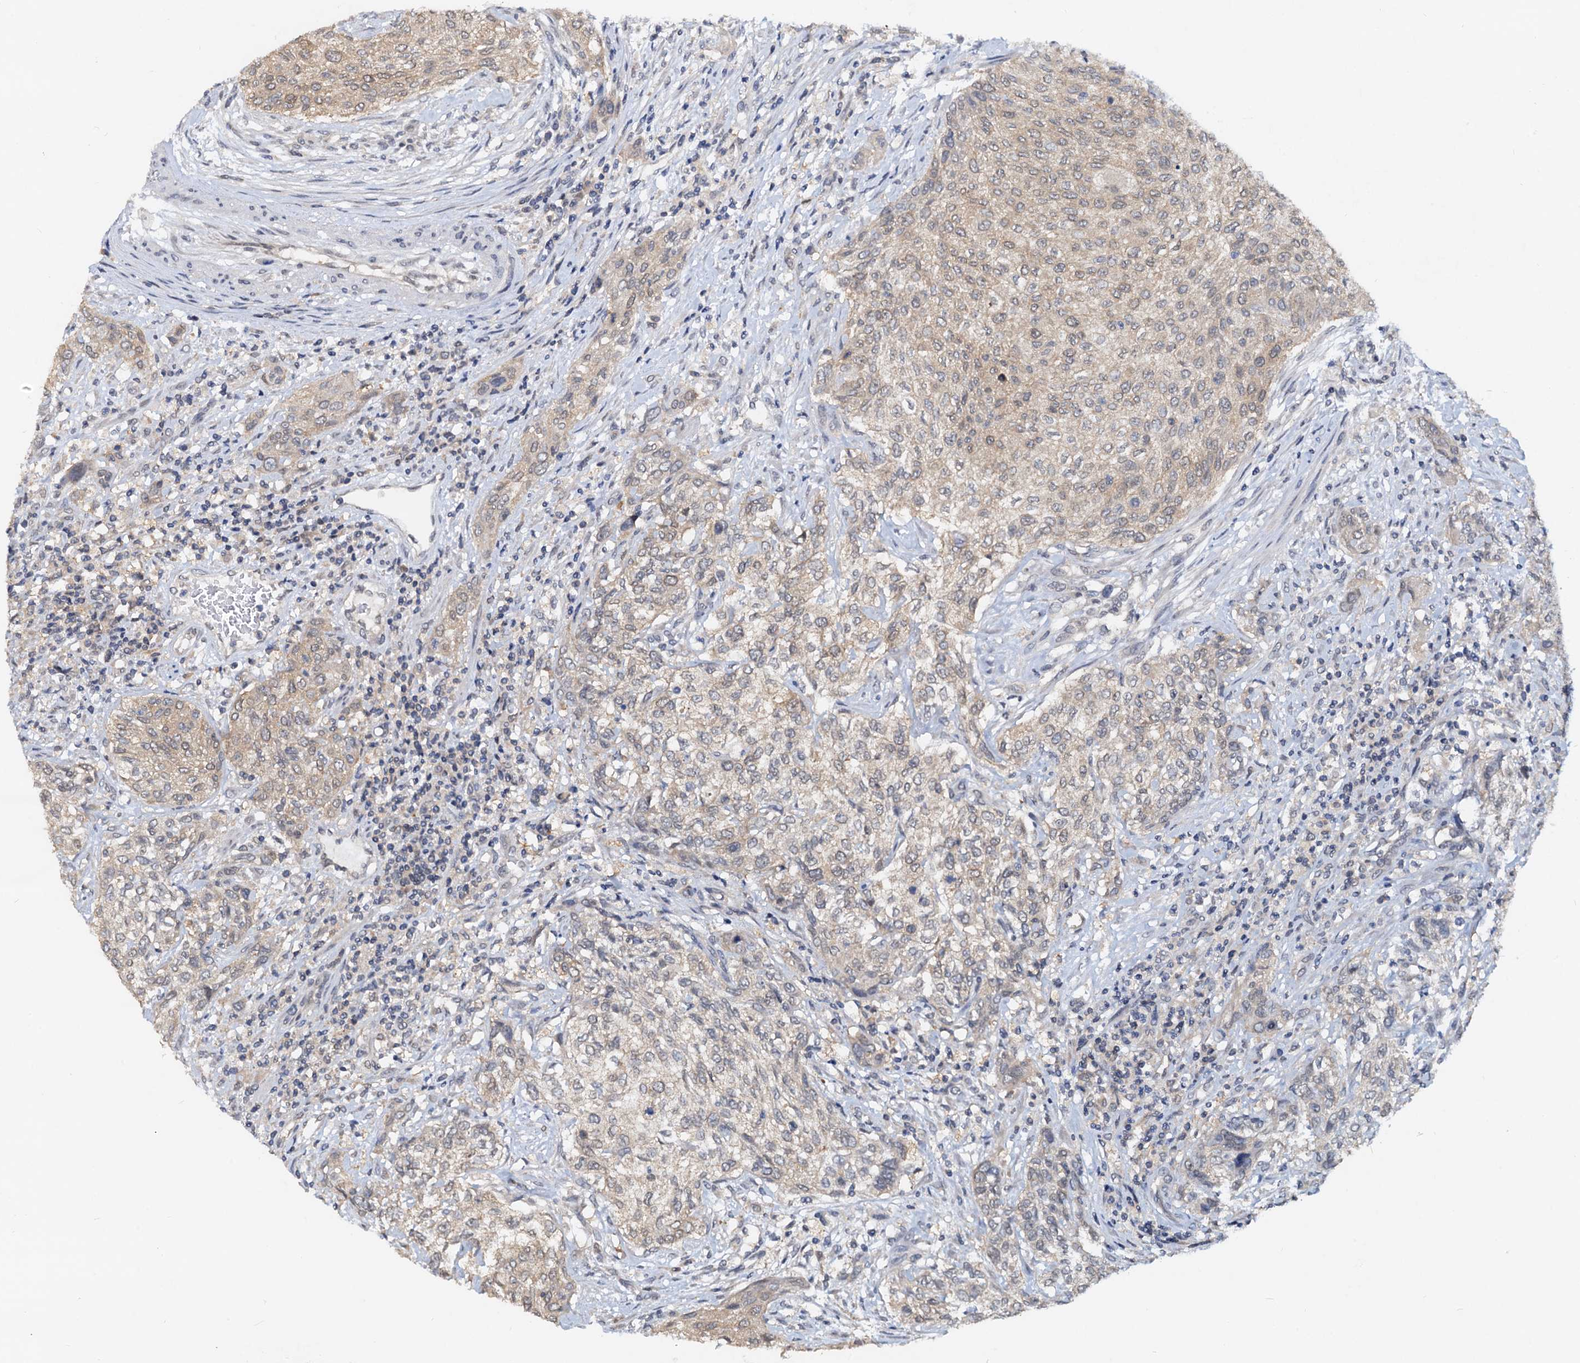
{"staining": {"intensity": "weak", "quantity": "25%-75%", "location": "cytoplasmic/membranous"}, "tissue": "urothelial cancer", "cell_type": "Tumor cells", "image_type": "cancer", "snomed": [{"axis": "morphology", "description": "Normal tissue, NOS"}, {"axis": "morphology", "description": "Urothelial carcinoma, NOS"}, {"axis": "topography", "description": "Urinary bladder"}, {"axis": "topography", "description": "Peripheral nerve tissue"}], "caption": "Weak cytoplasmic/membranous staining is seen in about 25%-75% of tumor cells in urothelial cancer.", "gene": "PTGES3", "patient": {"sex": "male", "age": 35}}